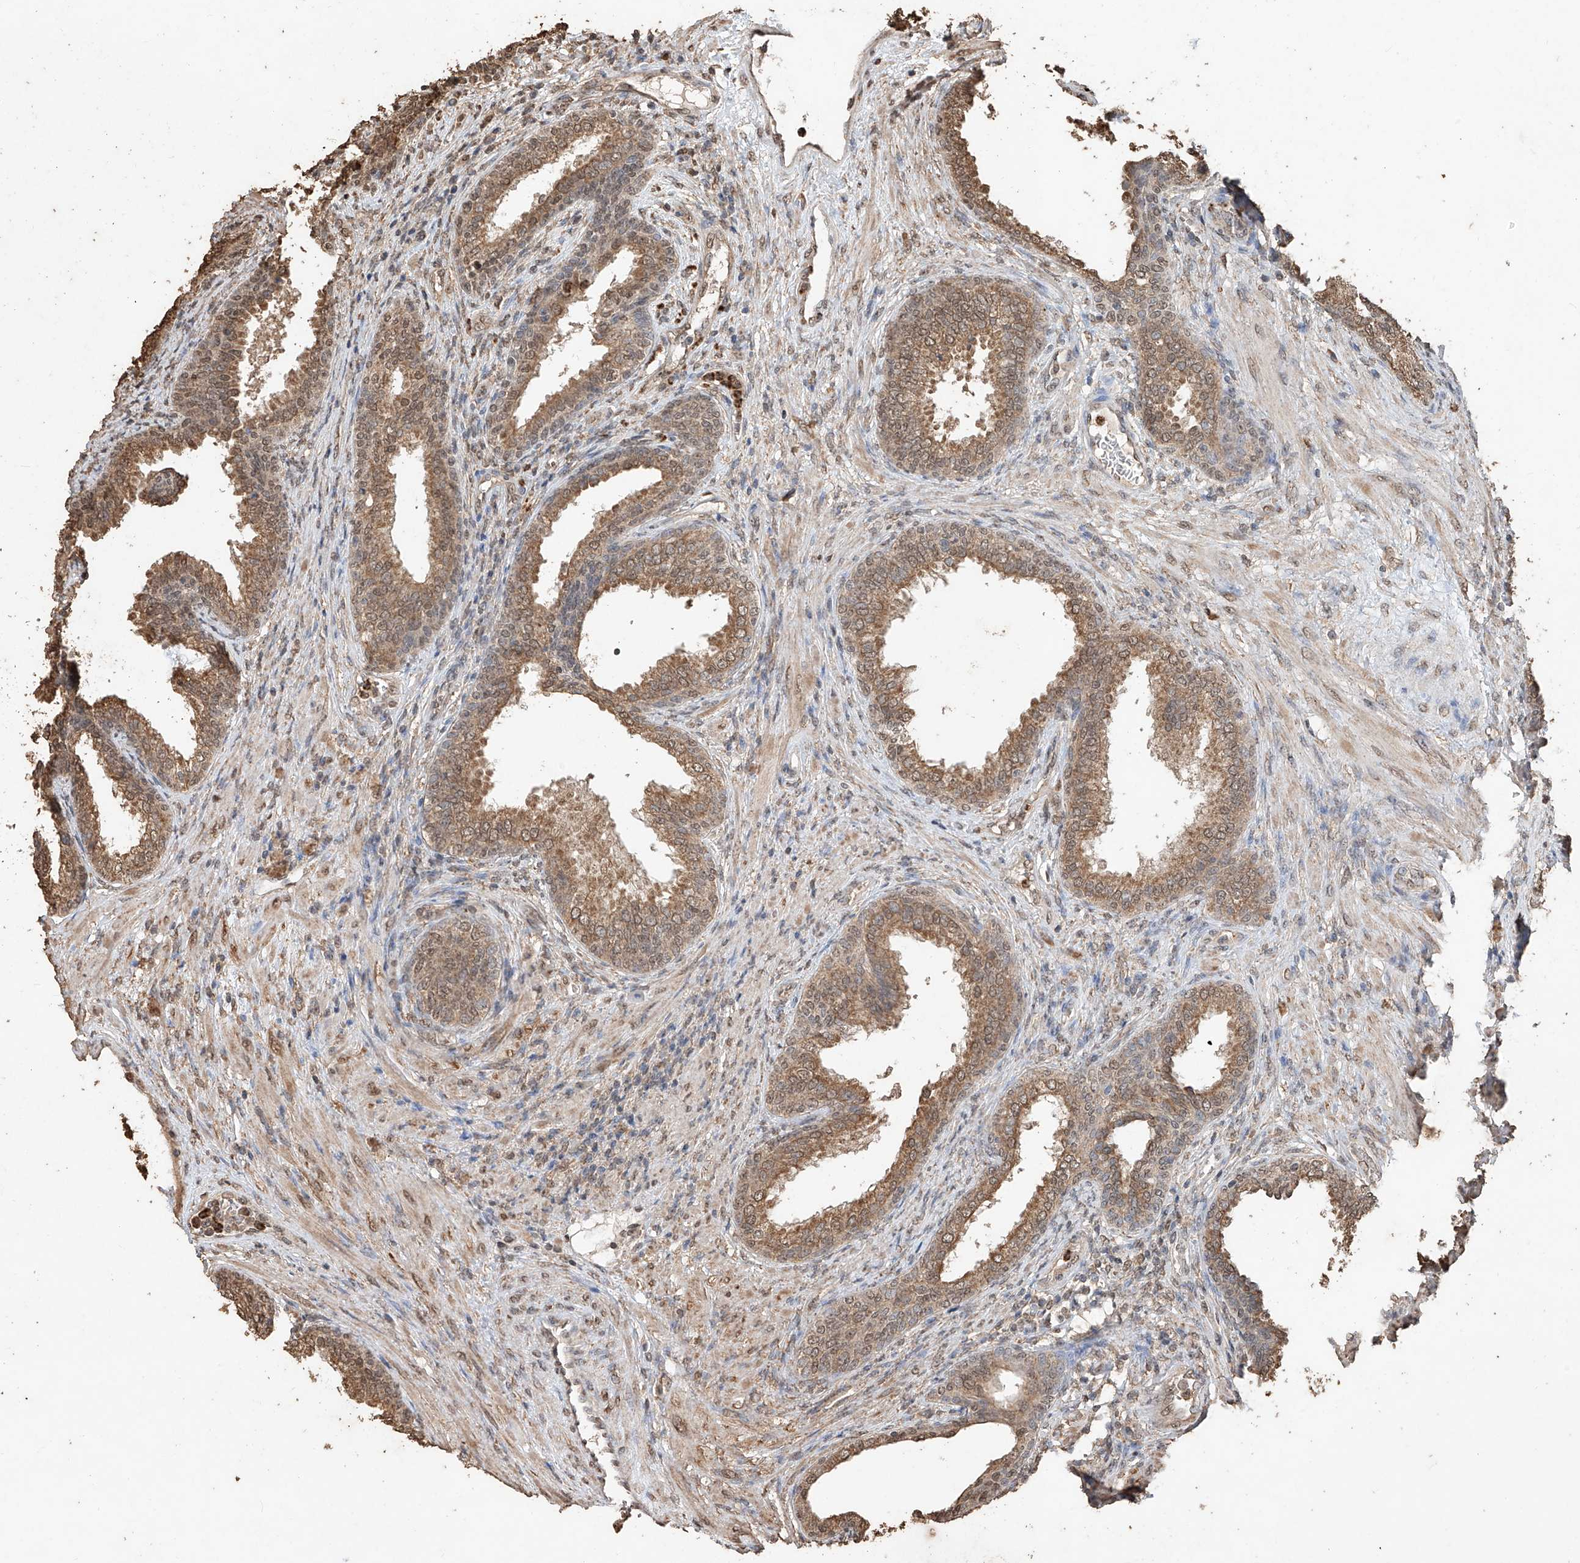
{"staining": {"intensity": "moderate", "quantity": "25%-75%", "location": "cytoplasmic/membranous,nuclear"}, "tissue": "prostate", "cell_type": "Glandular cells", "image_type": "normal", "snomed": [{"axis": "morphology", "description": "Normal tissue, NOS"}, {"axis": "topography", "description": "Prostate"}], "caption": "A high-resolution micrograph shows immunohistochemistry staining of normal prostate, which displays moderate cytoplasmic/membranous,nuclear expression in approximately 25%-75% of glandular cells. (Stains: DAB (3,3'-diaminobenzidine) in brown, nuclei in blue, Microscopy: brightfield microscopy at high magnification).", "gene": "ELOVL1", "patient": {"sex": "male", "age": 76}}